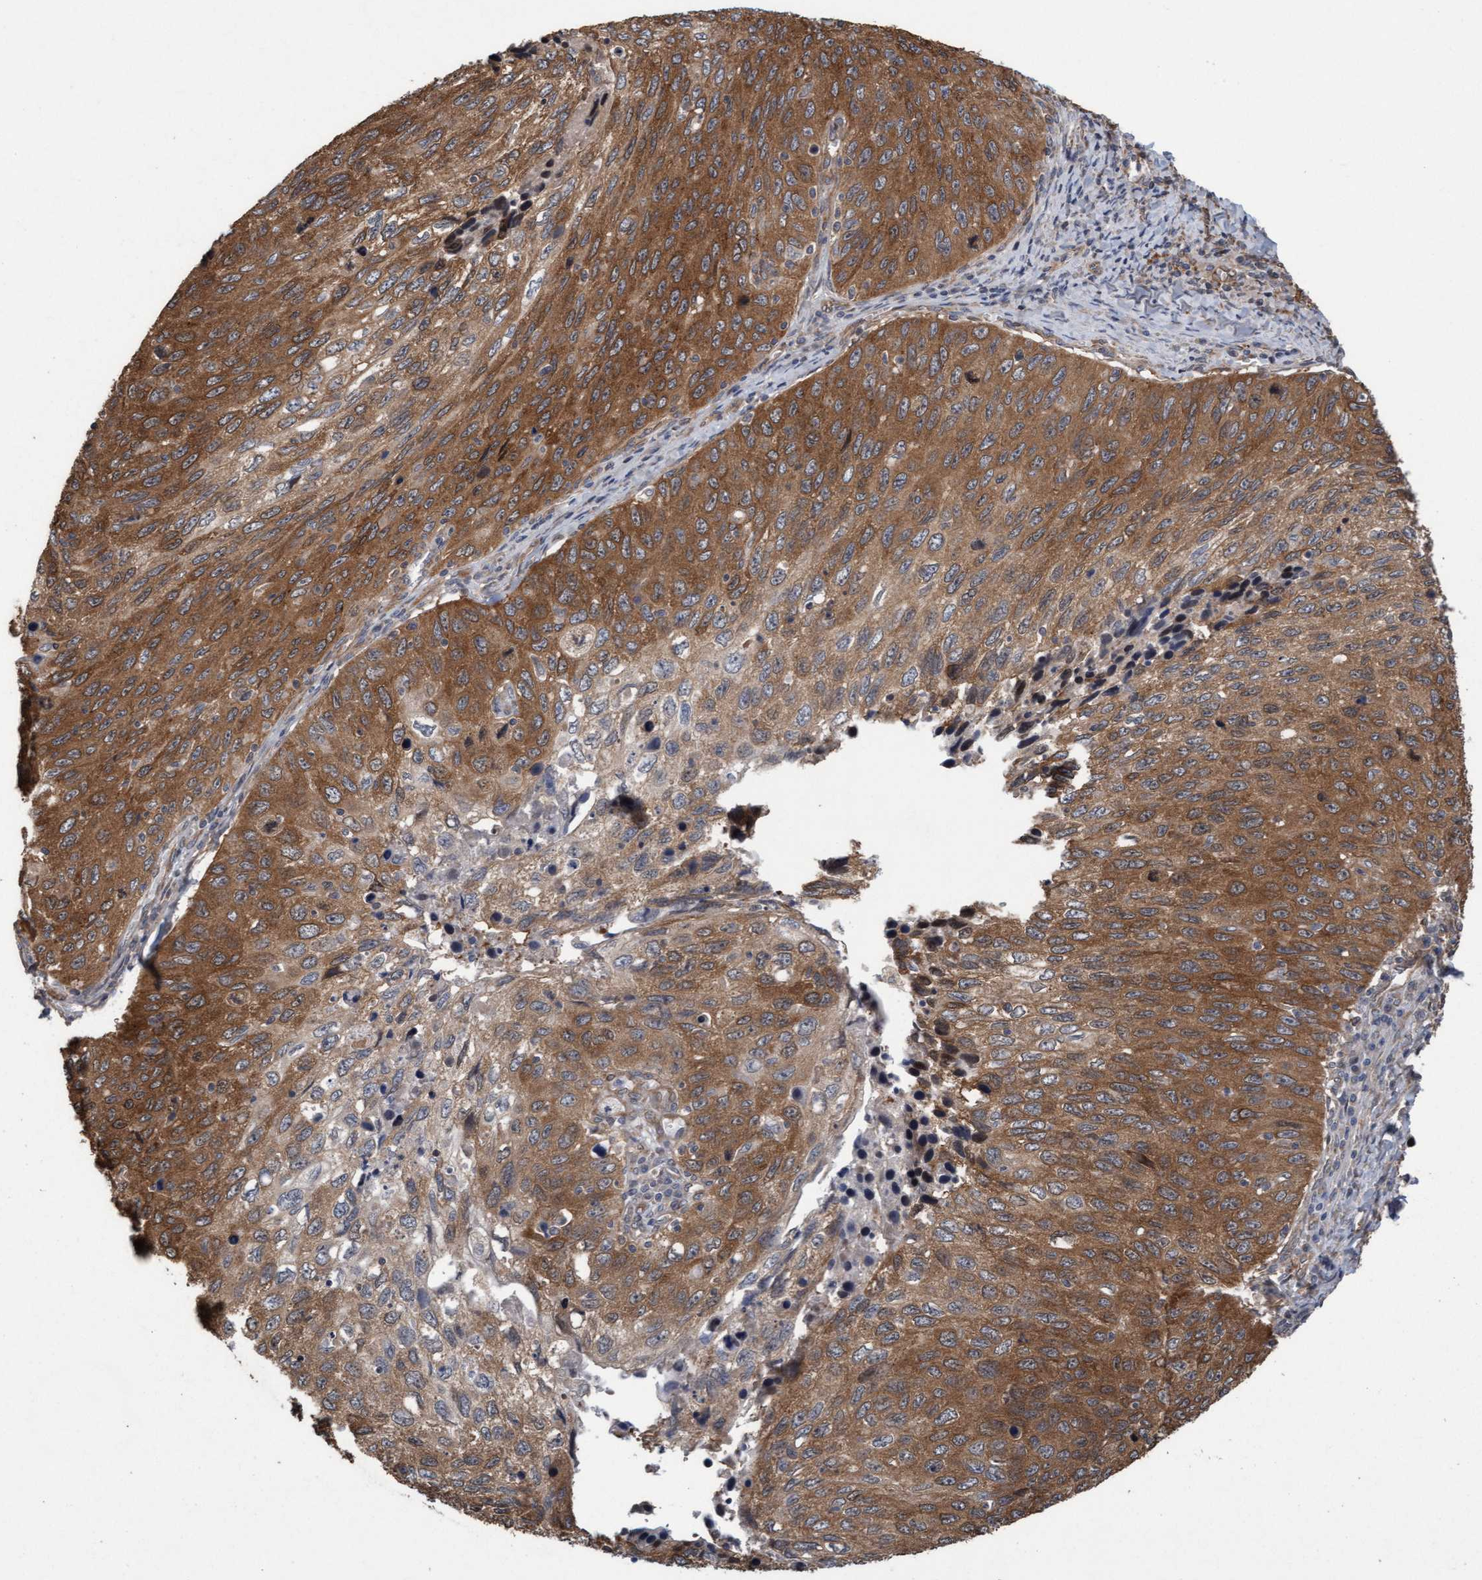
{"staining": {"intensity": "strong", "quantity": ">75%", "location": "cytoplasmic/membranous"}, "tissue": "cervical cancer", "cell_type": "Tumor cells", "image_type": "cancer", "snomed": [{"axis": "morphology", "description": "Squamous cell carcinoma, NOS"}, {"axis": "topography", "description": "Cervix"}], "caption": "This histopathology image exhibits cervical squamous cell carcinoma stained with IHC to label a protein in brown. The cytoplasmic/membranous of tumor cells show strong positivity for the protein. Nuclei are counter-stained blue.", "gene": "CDC42EP4", "patient": {"sex": "female", "age": 53}}